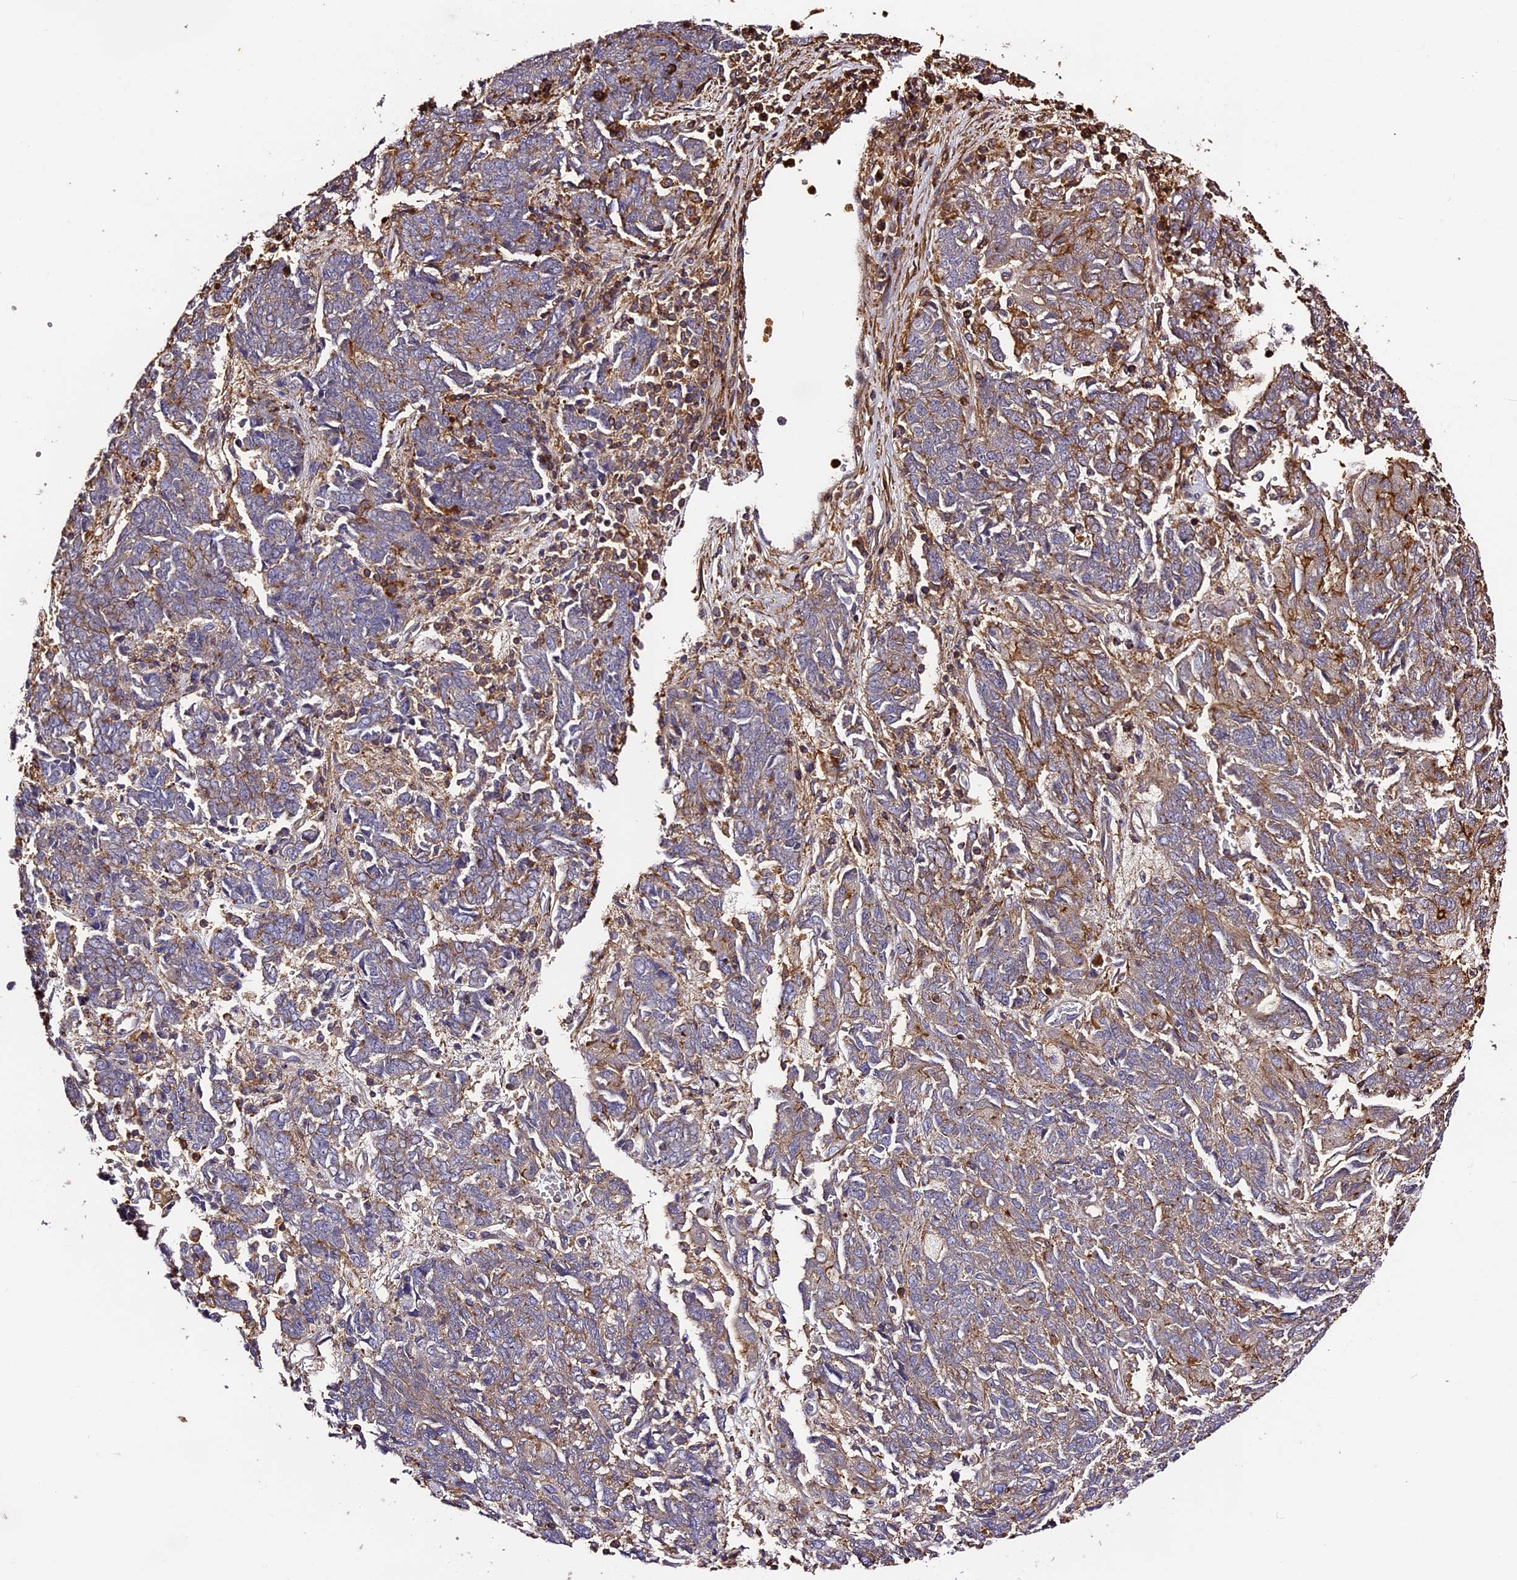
{"staining": {"intensity": "weak", "quantity": "25%-75%", "location": "cytoplasmic/membranous"}, "tissue": "endometrial cancer", "cell_type": "Tumor cells", "image_type": "cancer", "snomed": [{"axis": "morphology", "description": "Adenocarcinoma, NOS"}, {"axis": "topography", "description": "Endometrium"}], "caption": "There is low levels of weak cytoplasmic/membranous expression in tumor cells of adenocarcinoma (endometrial), as demonstrated by immunohistochemical staining (brown color).", "gene": "RAPSN", "patient": {"sex": "female", "age": 80}}